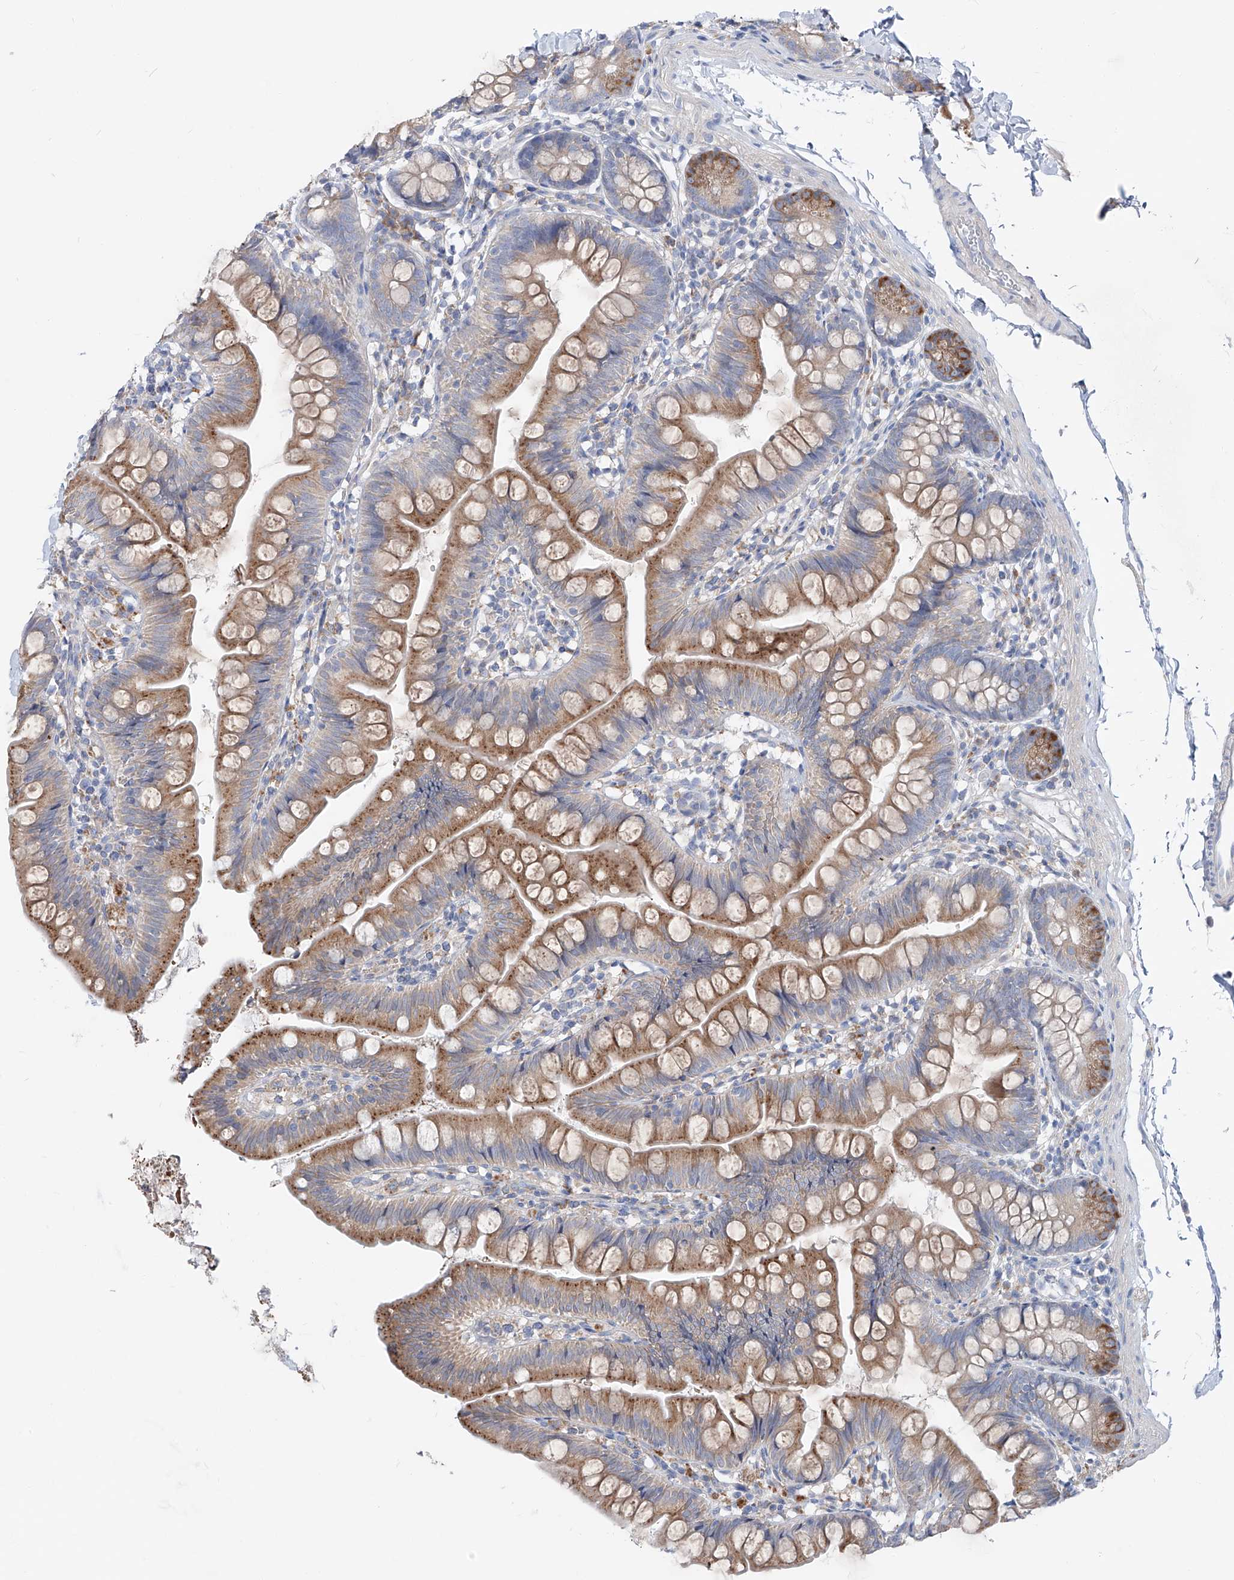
{"staining": {"intensity": "moderate", "quantity": "25%-75%", "location": "cytoplasmic/membranous"}, "tissue": "small intestine", "cell_type": "Glandular cells", "image_type": "normal", "snomed": [{"axis": "morphology", "description": "Normal tissue, NOS"}, {"axis": "topography", "description": "Small intestine"}], "caption": "Immunohistochemistry image of unremarkable small intestine stained for a protein (brown), which shows medium levels of moderate cytoplasmic/membranous expression in approximately 25%-75% of glandular cells.", "gene": "UFL1", "patient": {"sex": "male", "age": 7}}